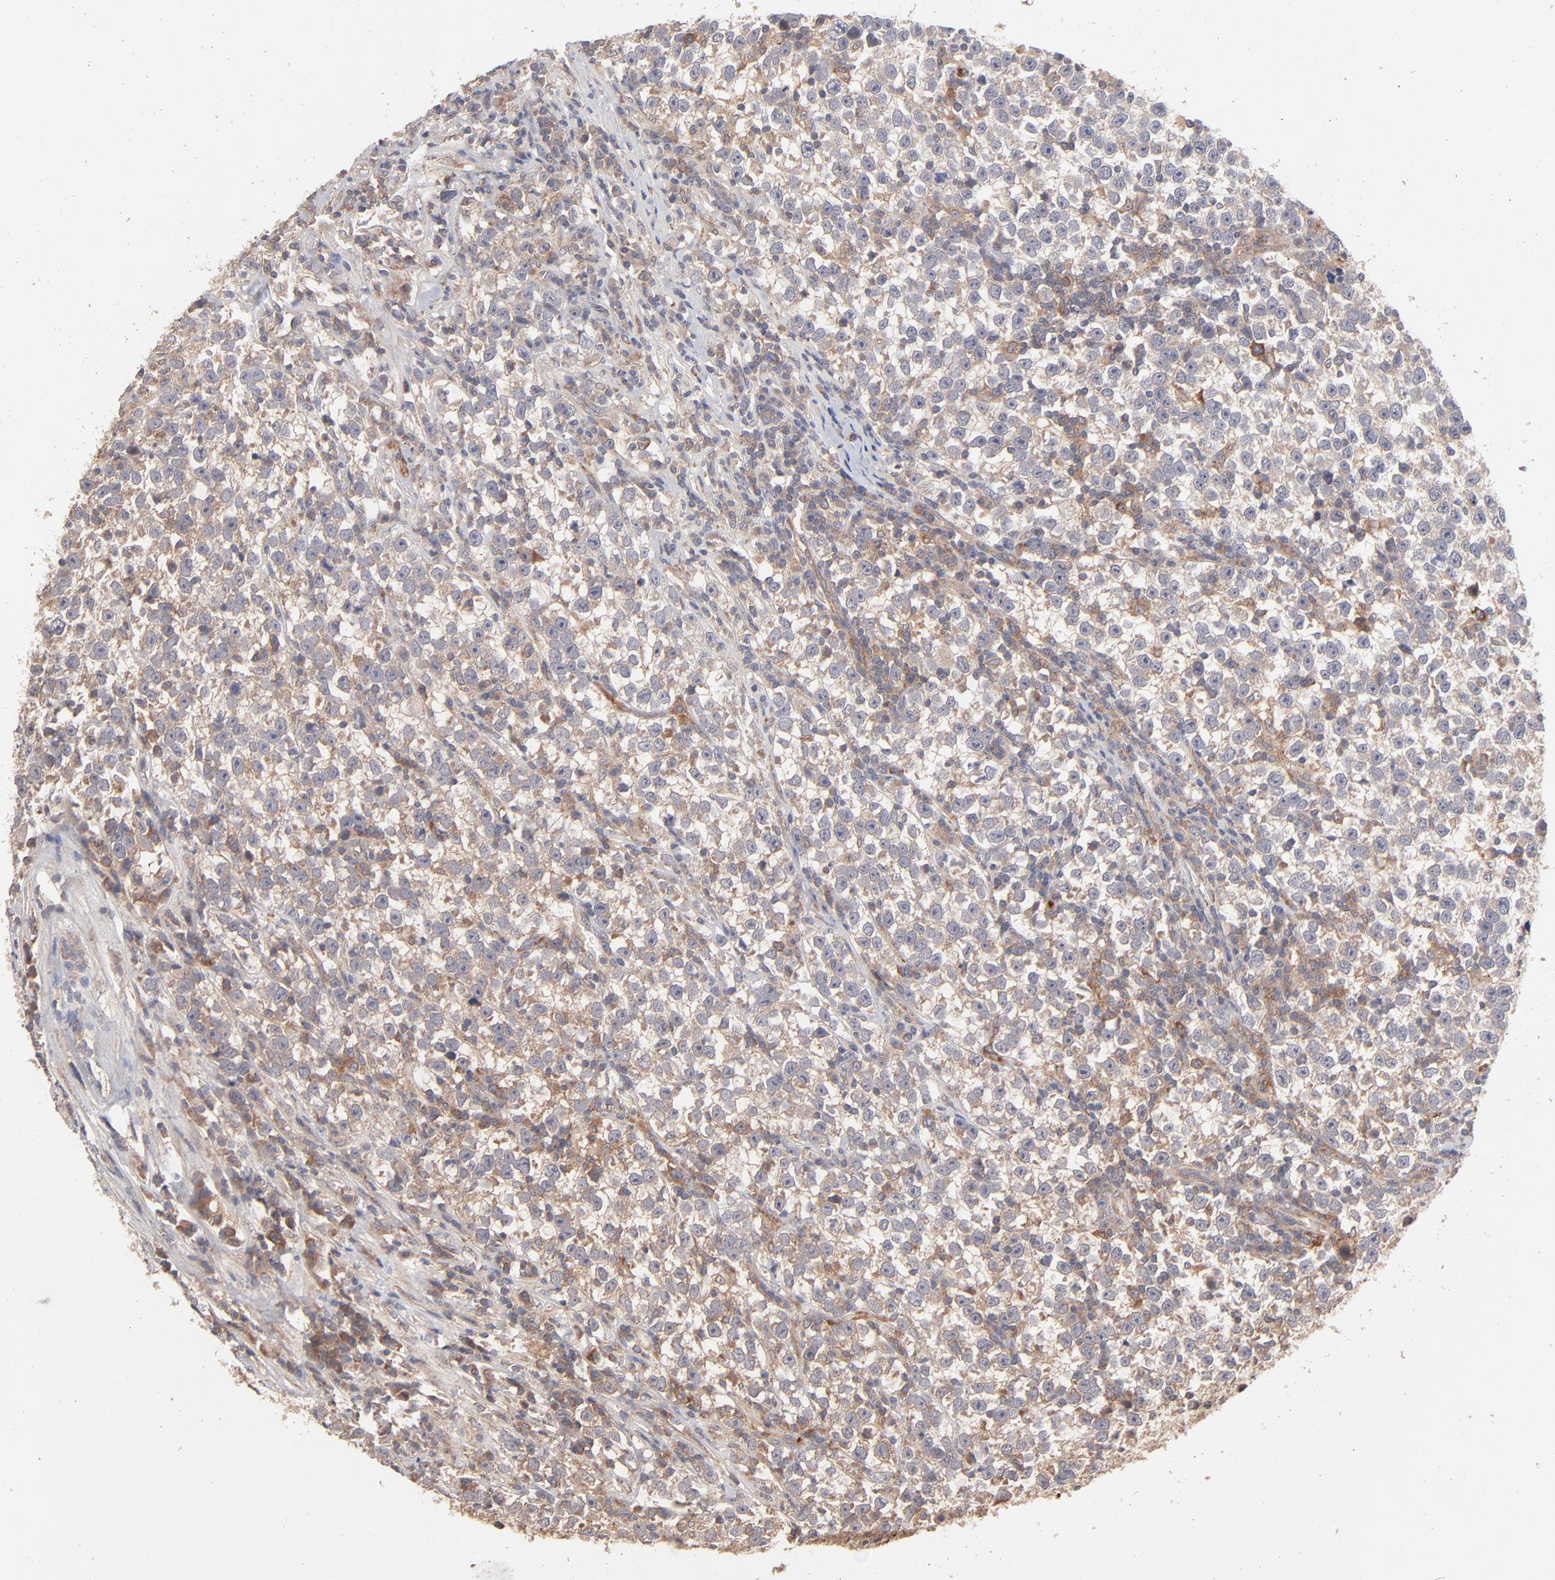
{"staining": {"intensity": "weak", "quantity": ">75%", "location": "cytoplasmic/membranous"}, "tissue": "testis cancer", "cell_type": "Tumor cells", "image_type": "cancer", "snomed": [{"axis": "morphology", "description": "Seminoma, NOS"}, {"axis": "topography", "description": "Testis"}], "caption": "A photomicrograph of seminoma (testis) stained for a protein shows weak cytoplasmic/membranous brown staining in tumor cells.", "gene": "IVNS1ABP", "patient": {"sex": "male", "age": 43}}